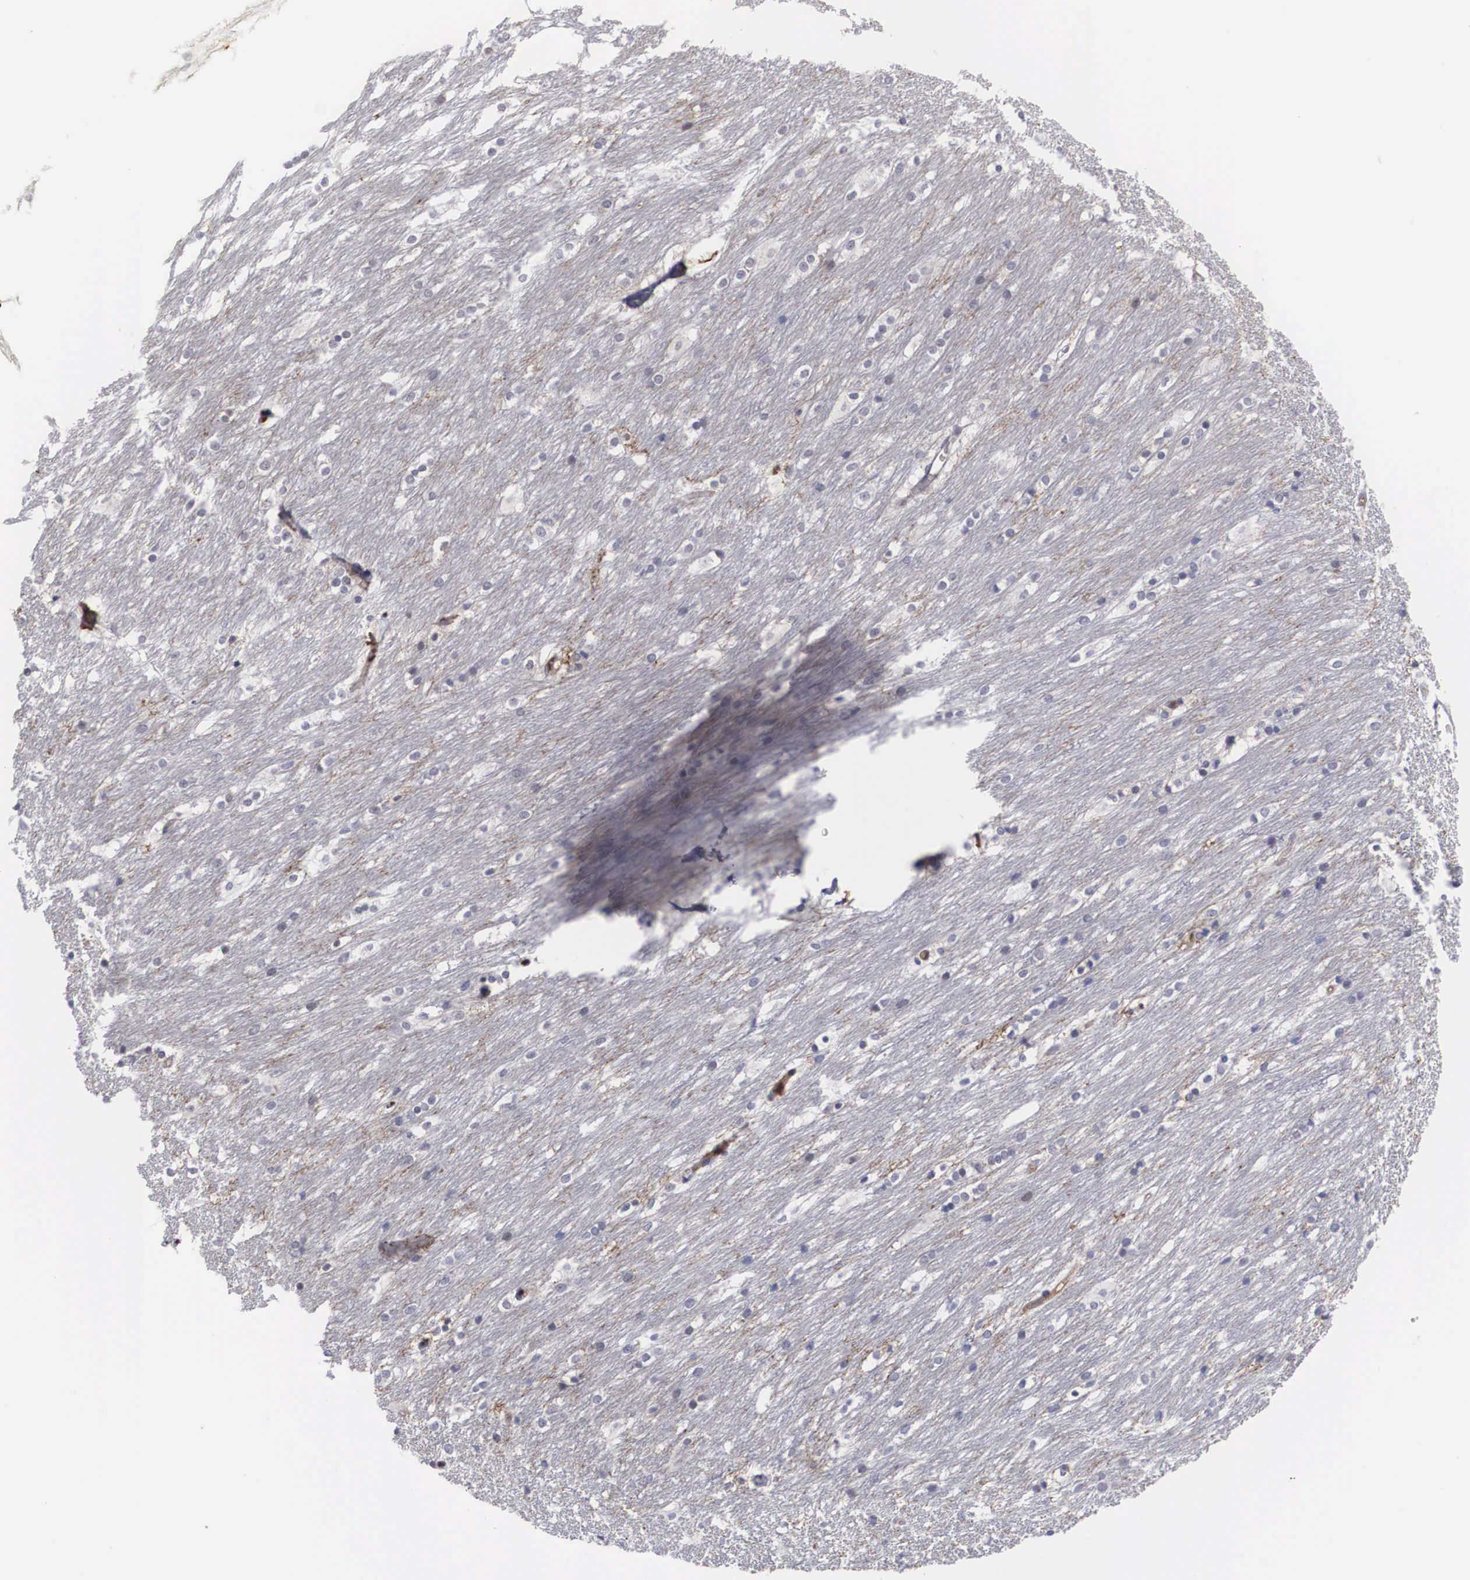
{"staining": {"intensity": "negative", "quantity": "none", "location": "none"}, "tissue": "caudate", "cell_type": "Glial cells", "image_type": "normal", "snomed": [{"axis": "morphology", "description": "Normal tissue, NOS"}, {"axis": "topography", "description": "Lateral ventricle wall"}], "caption": "IHC micrograph of benign caudate stained for a protein (brown), which reveals no staining in glial cells.", "gene": "RBPJ", "patient": {"sex": "female", "age": 19}}